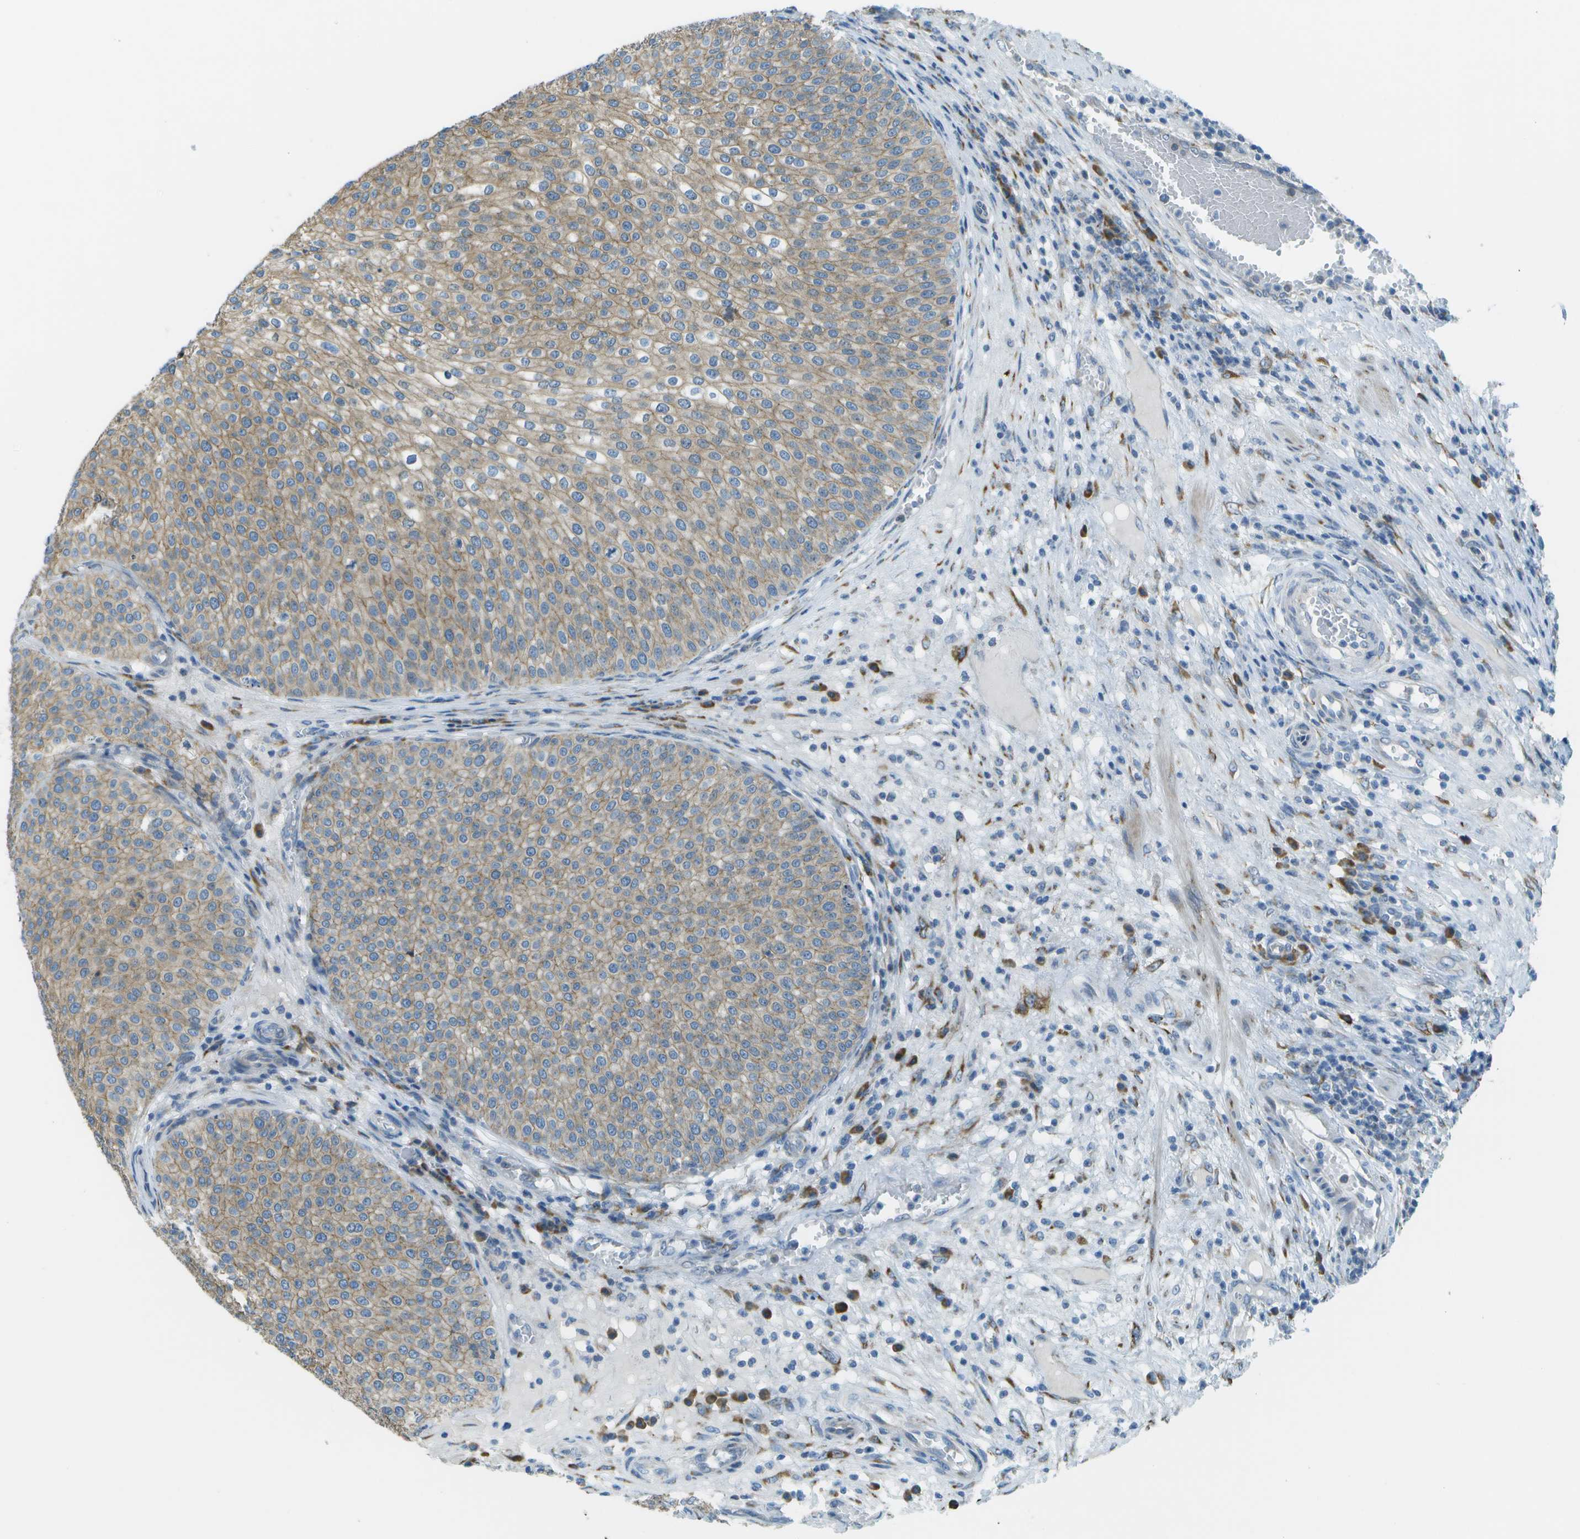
{"staining": {"intensity": "weak", "quantity": ">75%", "location": "cytoplasmic/membranous"}, "tissue": "urothelial cancer", "cell_type": "Tumor cells", "image_type": "cancer", "snomed": [{"axis": "morphology", "description": "Urothelial carcinoma, Low grade"}, {"axis": "topography", "description": "Smooth muscle"}, {"axis": "topography", "description": "Urinary bladder"}], "caption": "This image exhibits IHC staining of human low-grade urothelial carcinoma, with low weak cytoplasmic/membranous staining in approximately >75% of tumor cells.", "gene": "KCTD3", "patient": {"sex": "male", "age": 60}}